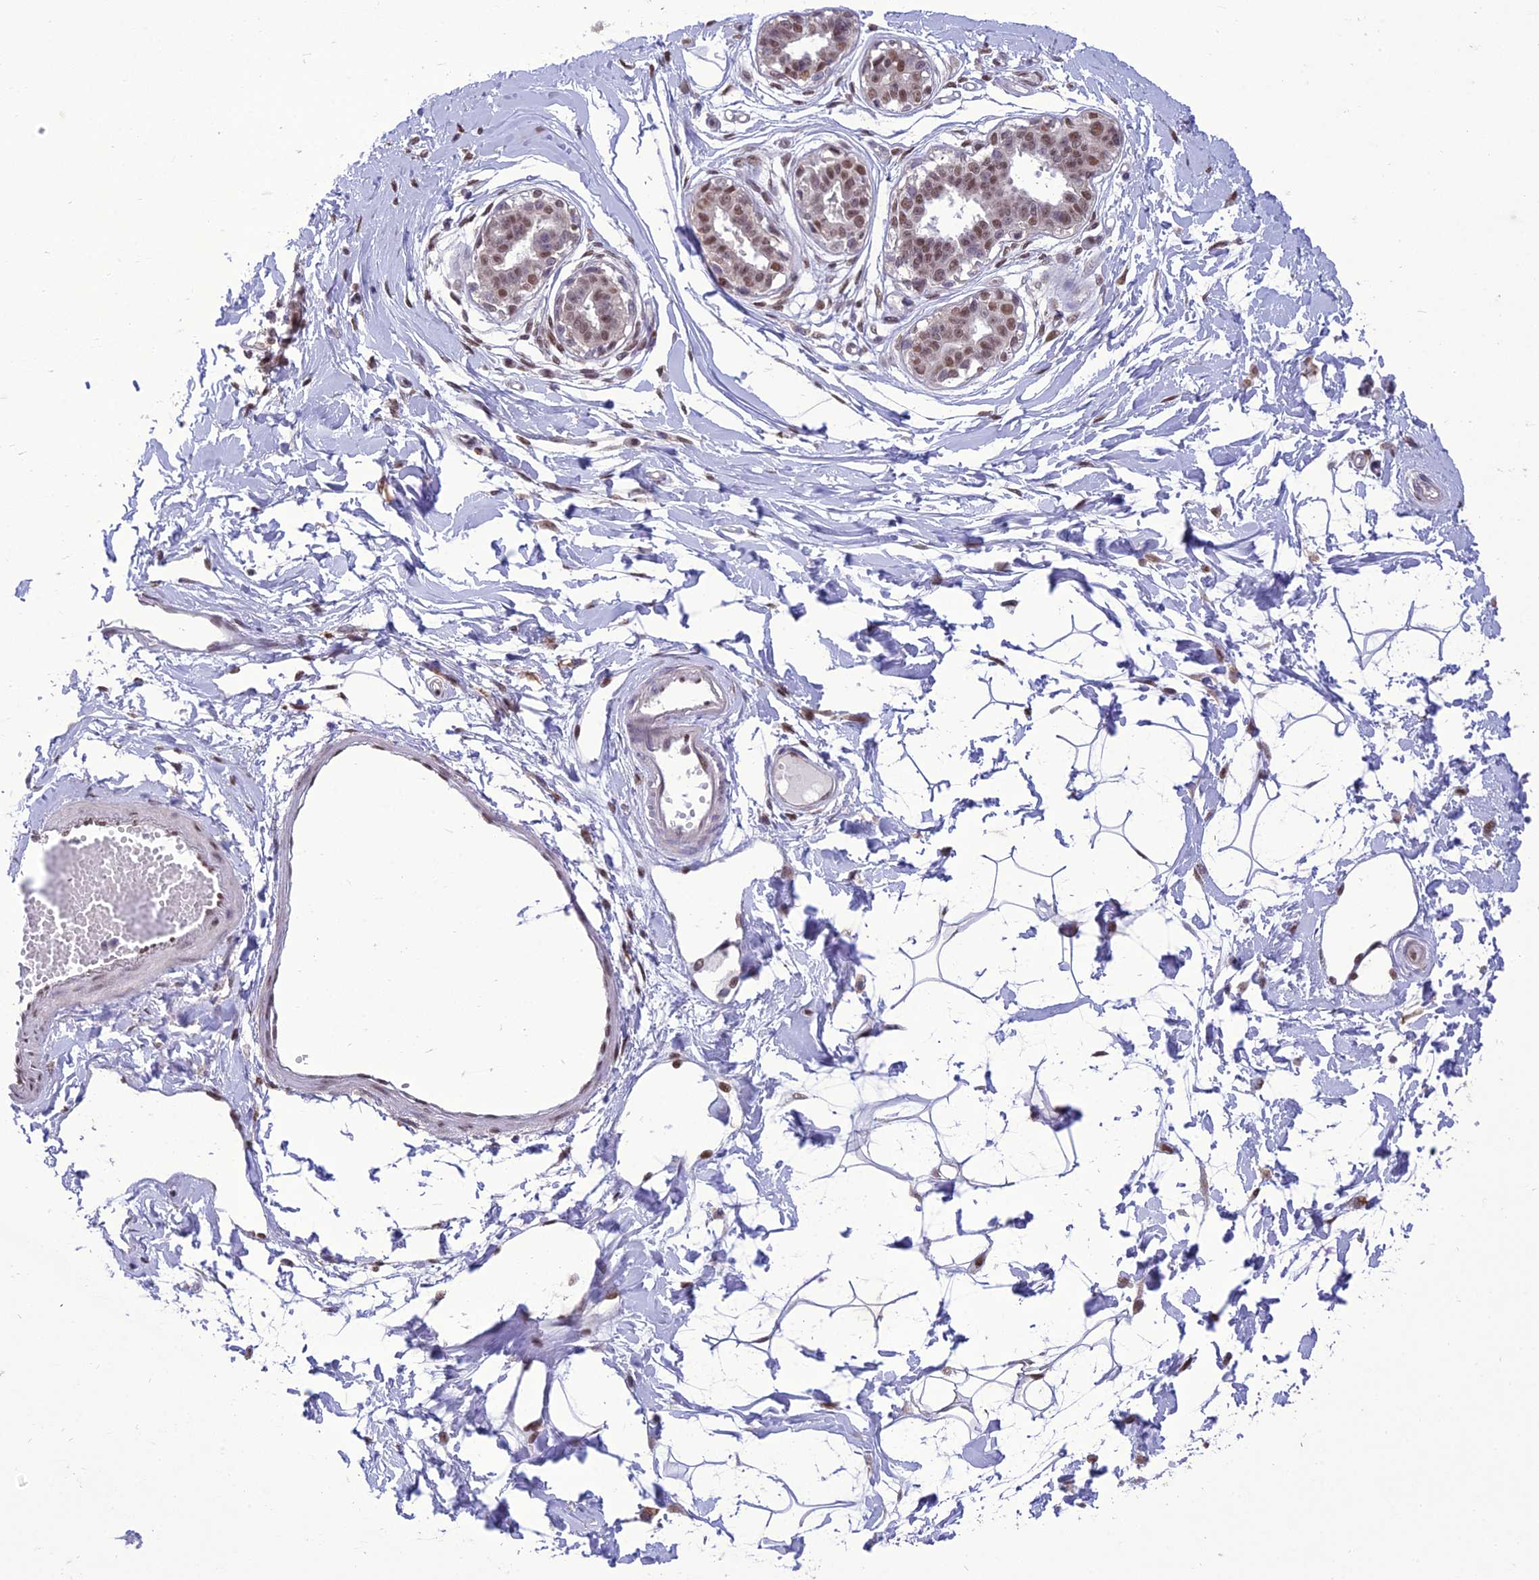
{"staining": {"intensity": "moderate", "quantity": "25%-75%", "location": "nuclear"}, "tissue": "breast", "cell_type": "Adipocytes", "image_type": "normal", "snomed": [{"axis": "morphology", "description": "Normal tissue, NOS"}, {"axis": "topography", "description": "Breast"}], "caption": "The micrograph displays immunohistochemical staining of normal breast. There is moderate nuclear positivity is identified in approximately 25%-75% of adipocytes.", "gene": "RANBP3", "patient": {"sex": "female", "age": 45}}